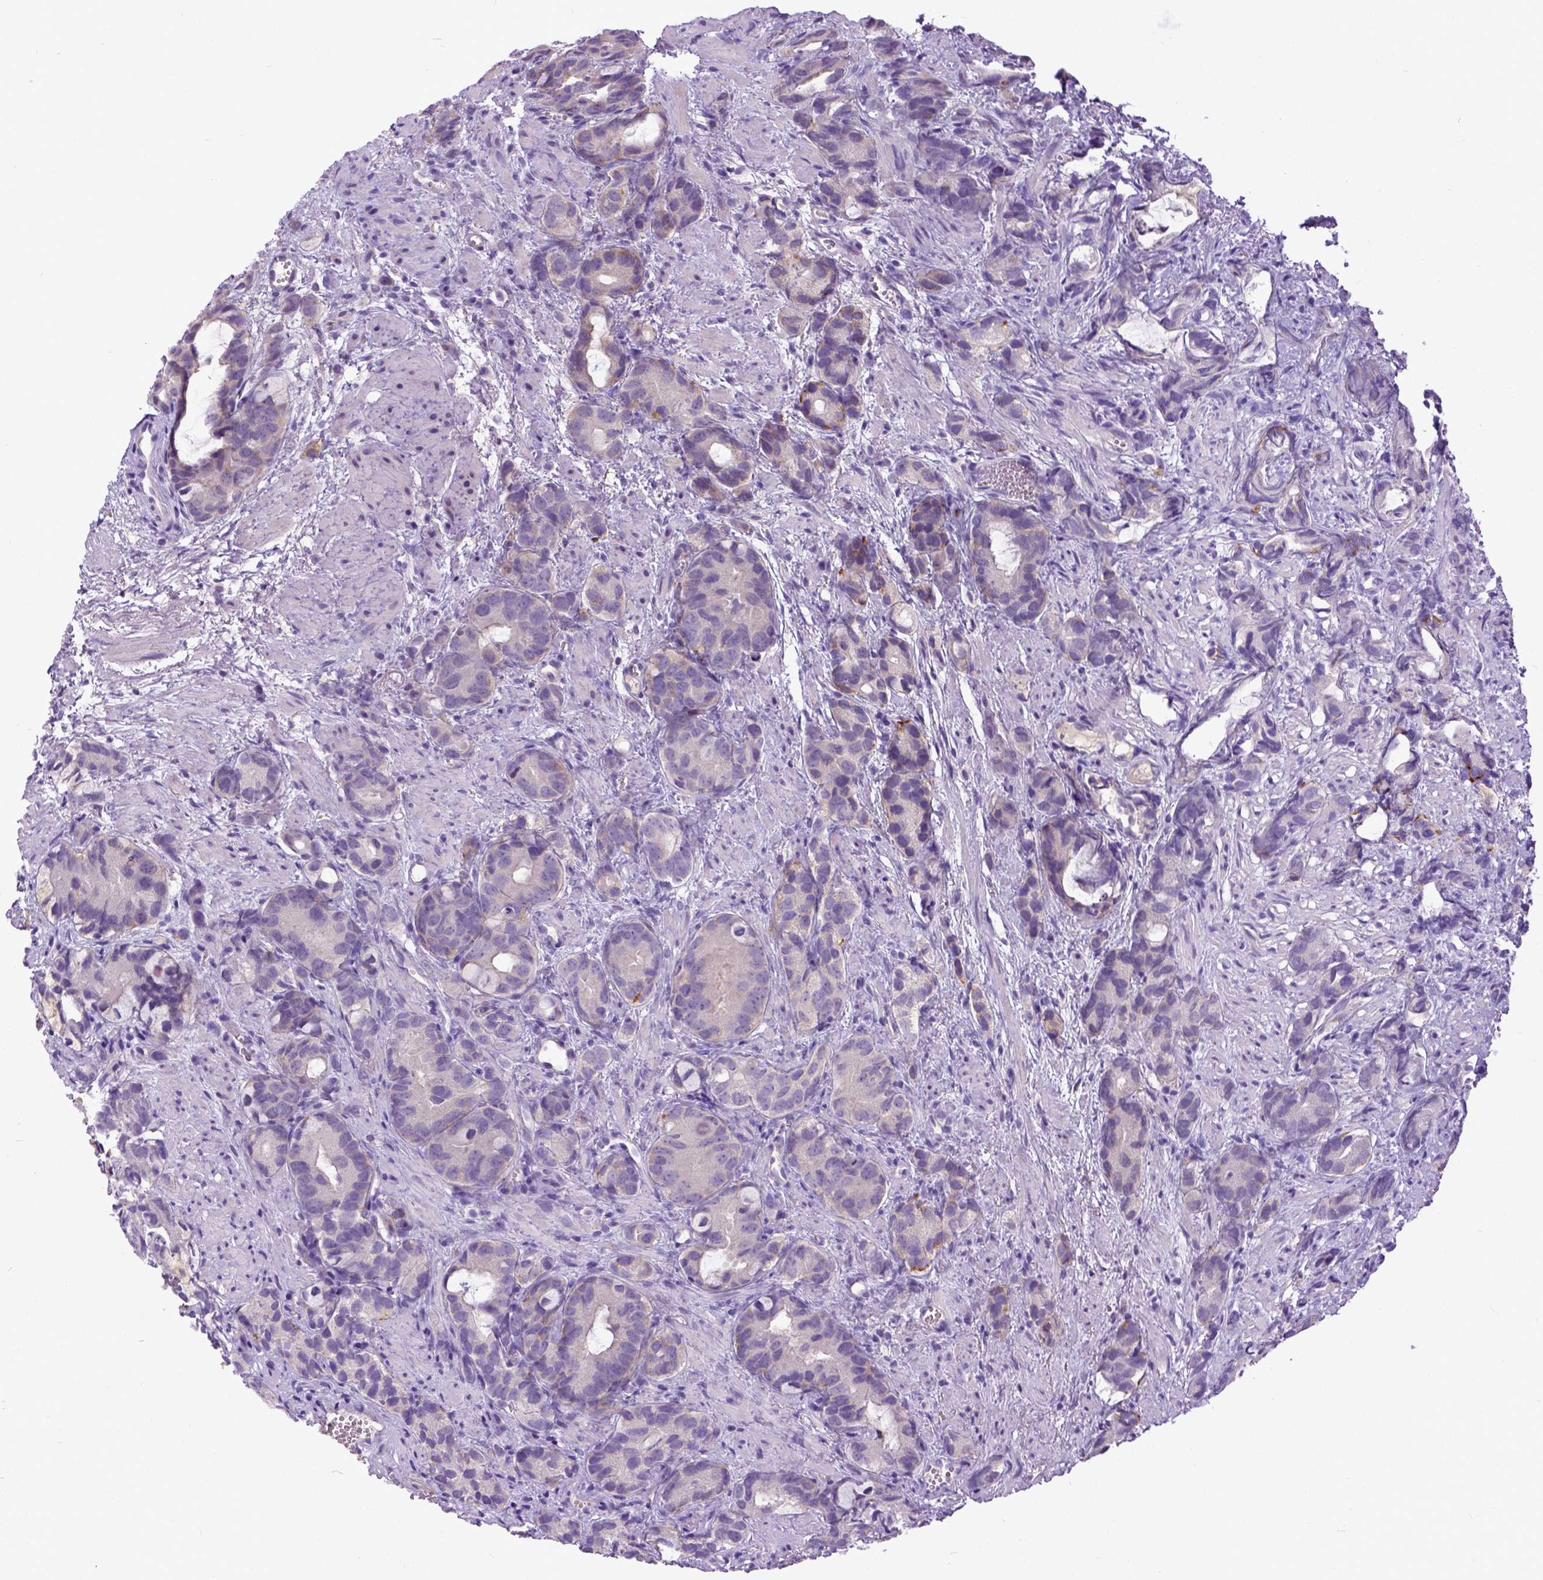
{"staining": {"intensity": "moderate", "quantity": "<25%", "location": "cytoplasmic/membranous"}, "tissue": "prostate cancer", "cell_type": "Tumor cells", "image_type": "cancer", "snomed": [{"axis": "morphology", "description": "Adenocarcinoma, High grade"}, {"axis": "topography", "description": "Prostate"}], "caption": "Tumor cells show moderate cytoplasmic/membranous expression in about <25% of cells in prostate high-grade adenocarcinoma.", "gene": "NEK5", "patient": {"sex": "male", "age": 84}}